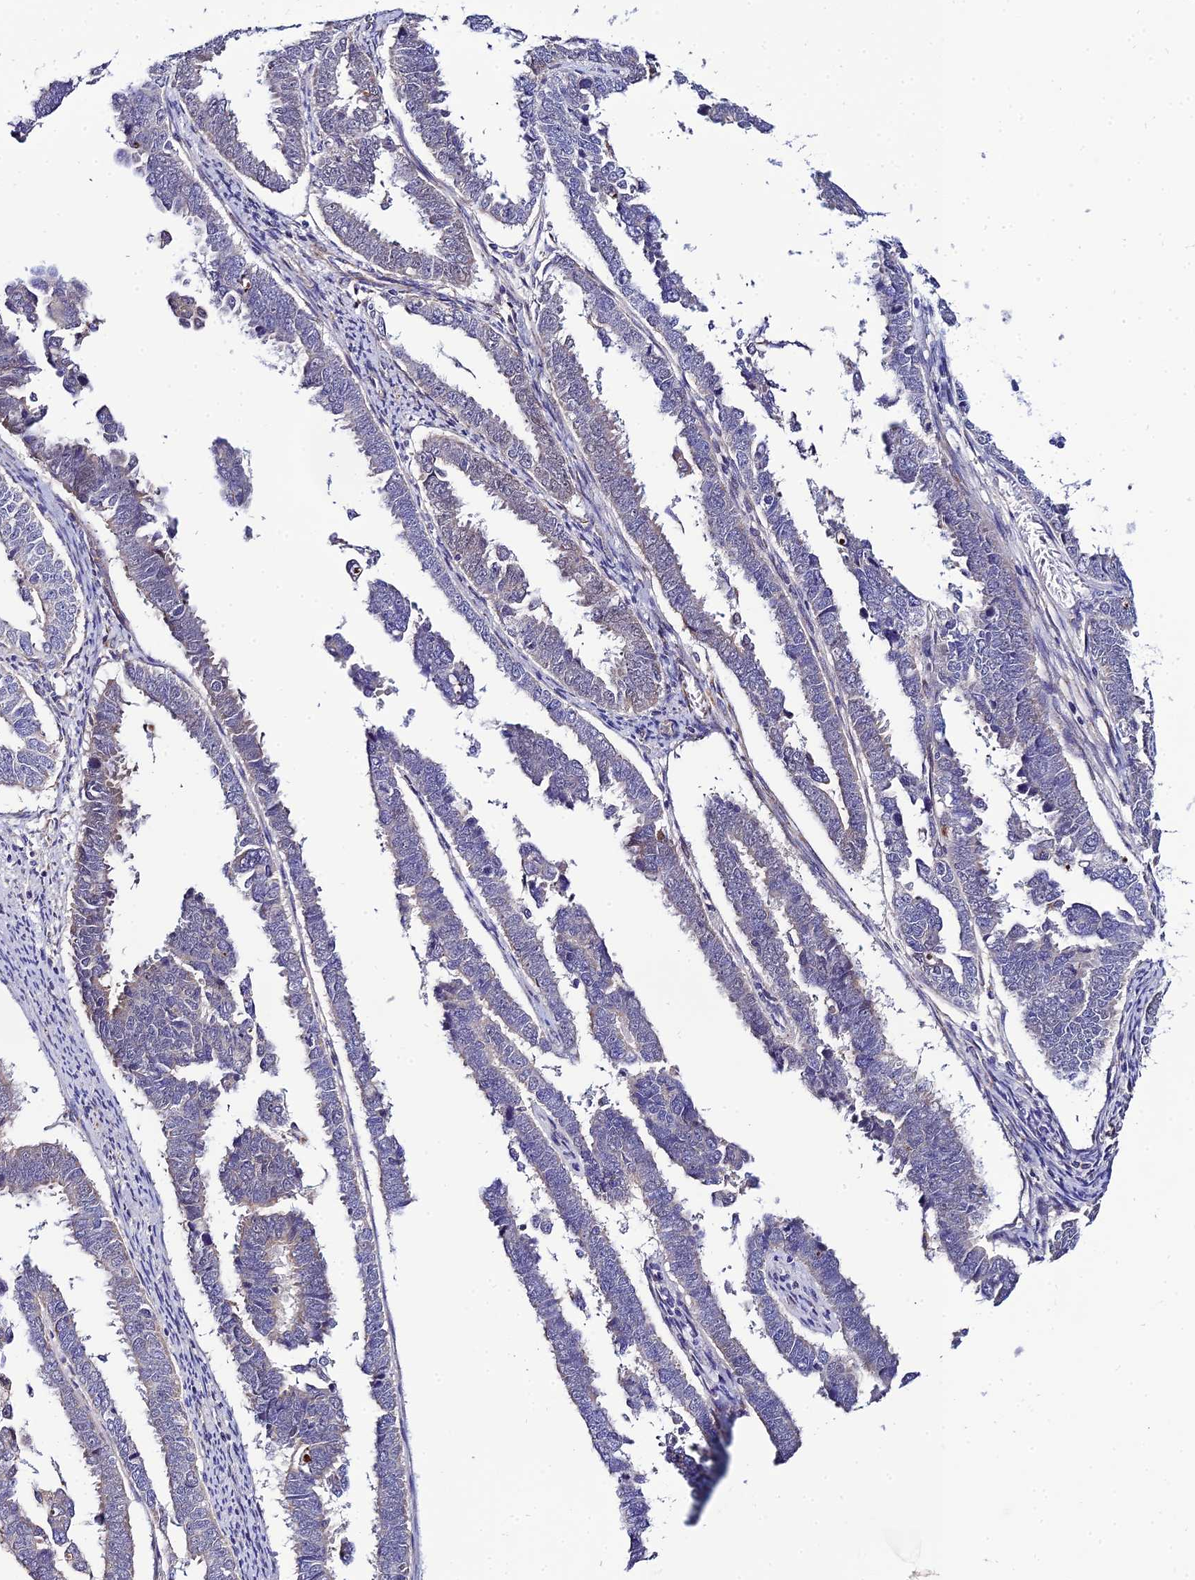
{"staining": {"intensity": "weak", "quantity": "<25%", "location": "cytoplasmic/membranous"}, "tissue": "endometrial cancer", "cell_type": "Tumor cells", "image_type": "cancer", "snomed": [{"axis": "morphology", "description": "Adenocarcinoma, NOS"}, {"axis": "topography", "description": "Endometrium"}], "caption": "A high-resolution micrograph shows IHC staining of endometrial cancer (adenocarcinoma), which displays no significant positivity in tumor cells.", "gene": "ACOT2", "patient": {"sex": "female", "age": 75}}